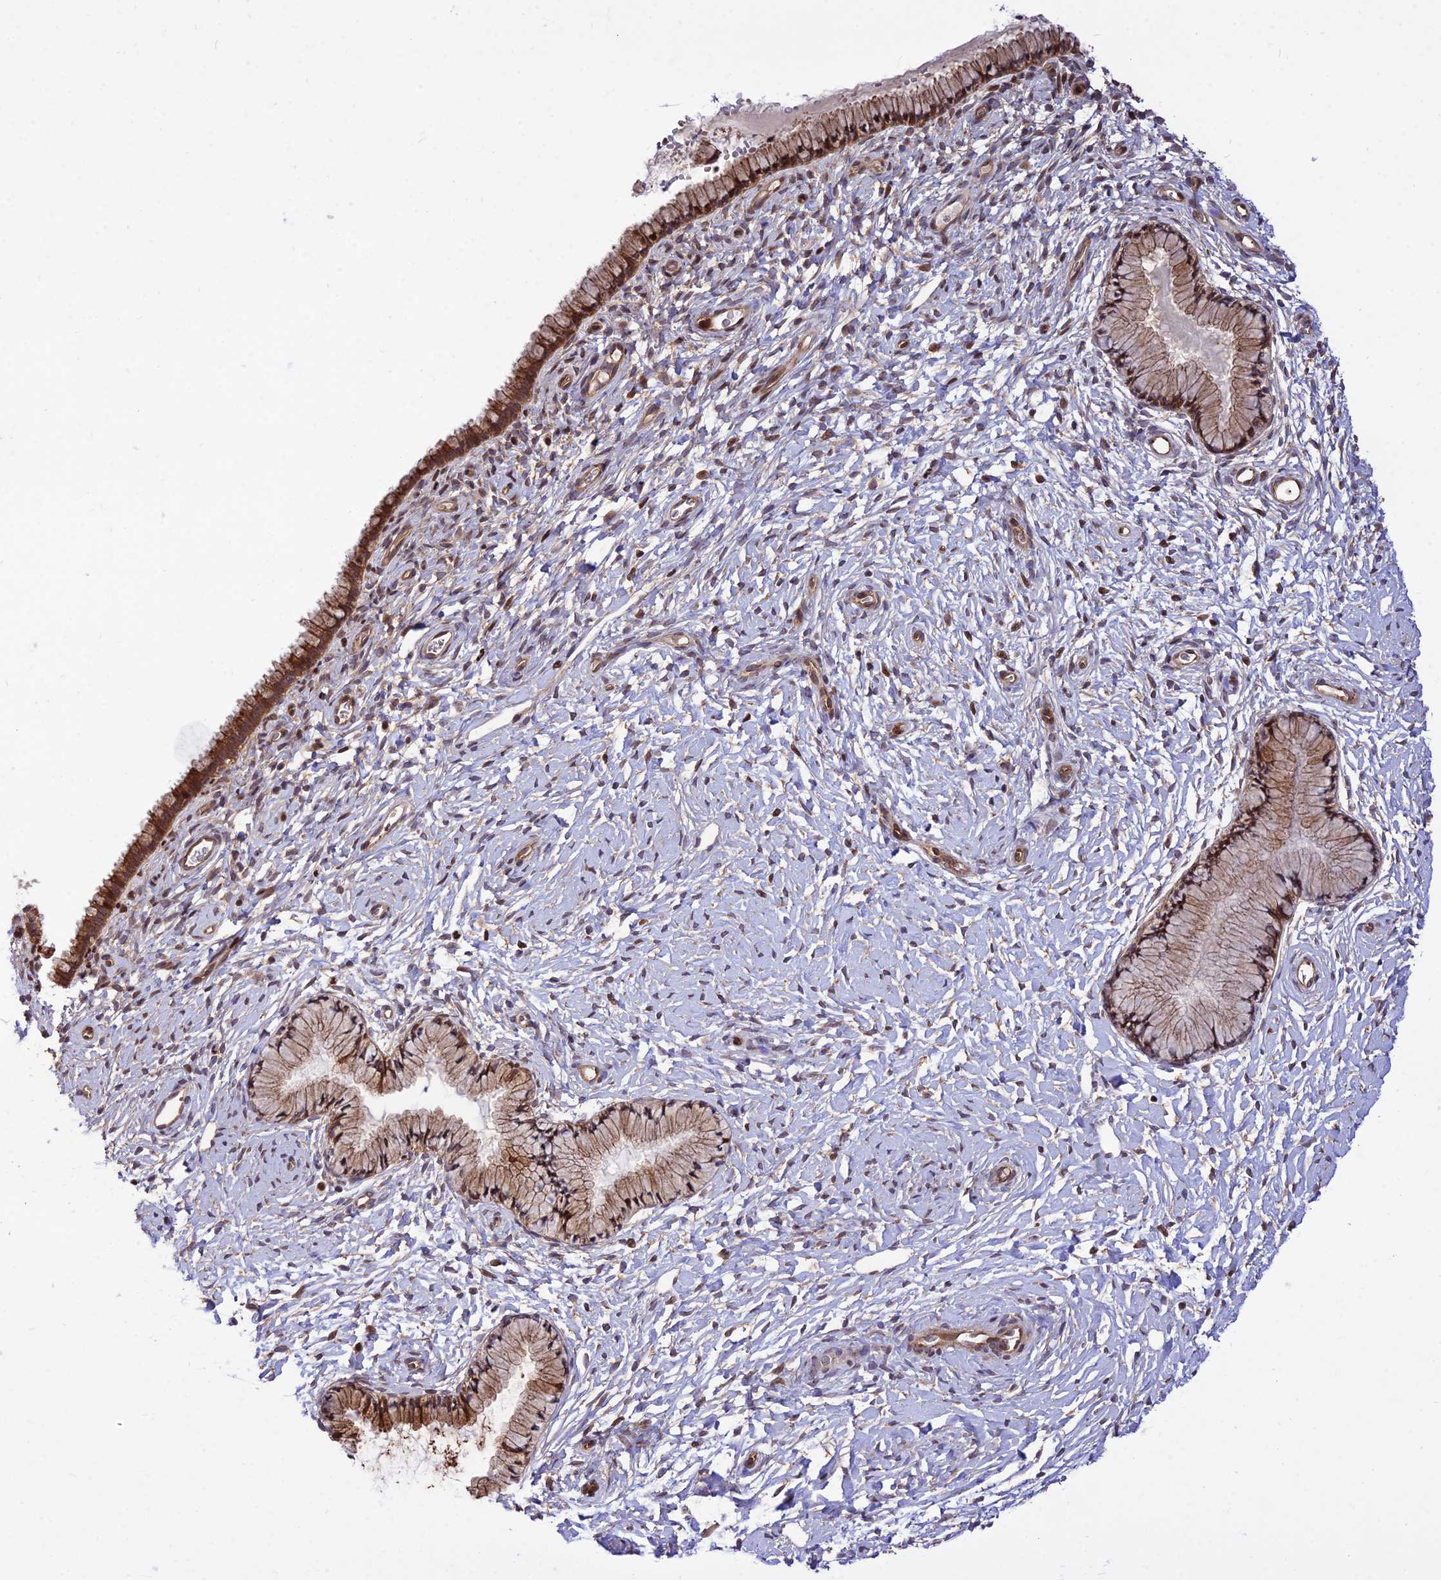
{"staining": {"intensity": "strong", "quantity": ">75%", "location": "cytoplasmic/membranous"}, "tissue": "cervix", "cell_type": "Glandular cells", "image_type": "normal", "snomed": [{"axis": "morphology", "description": "Normal tissue, NOS"}, {"axis": "topography", "description": "Cervix"}], "caption": "The micrograph shows immunohistochemical staining of normal cervix. There is strong cytoplasmic/membranous expression is seen in approximately >75% of glandular cells.", "gene": "SMG6", "patient": {"sex": "female", "age": 33}}